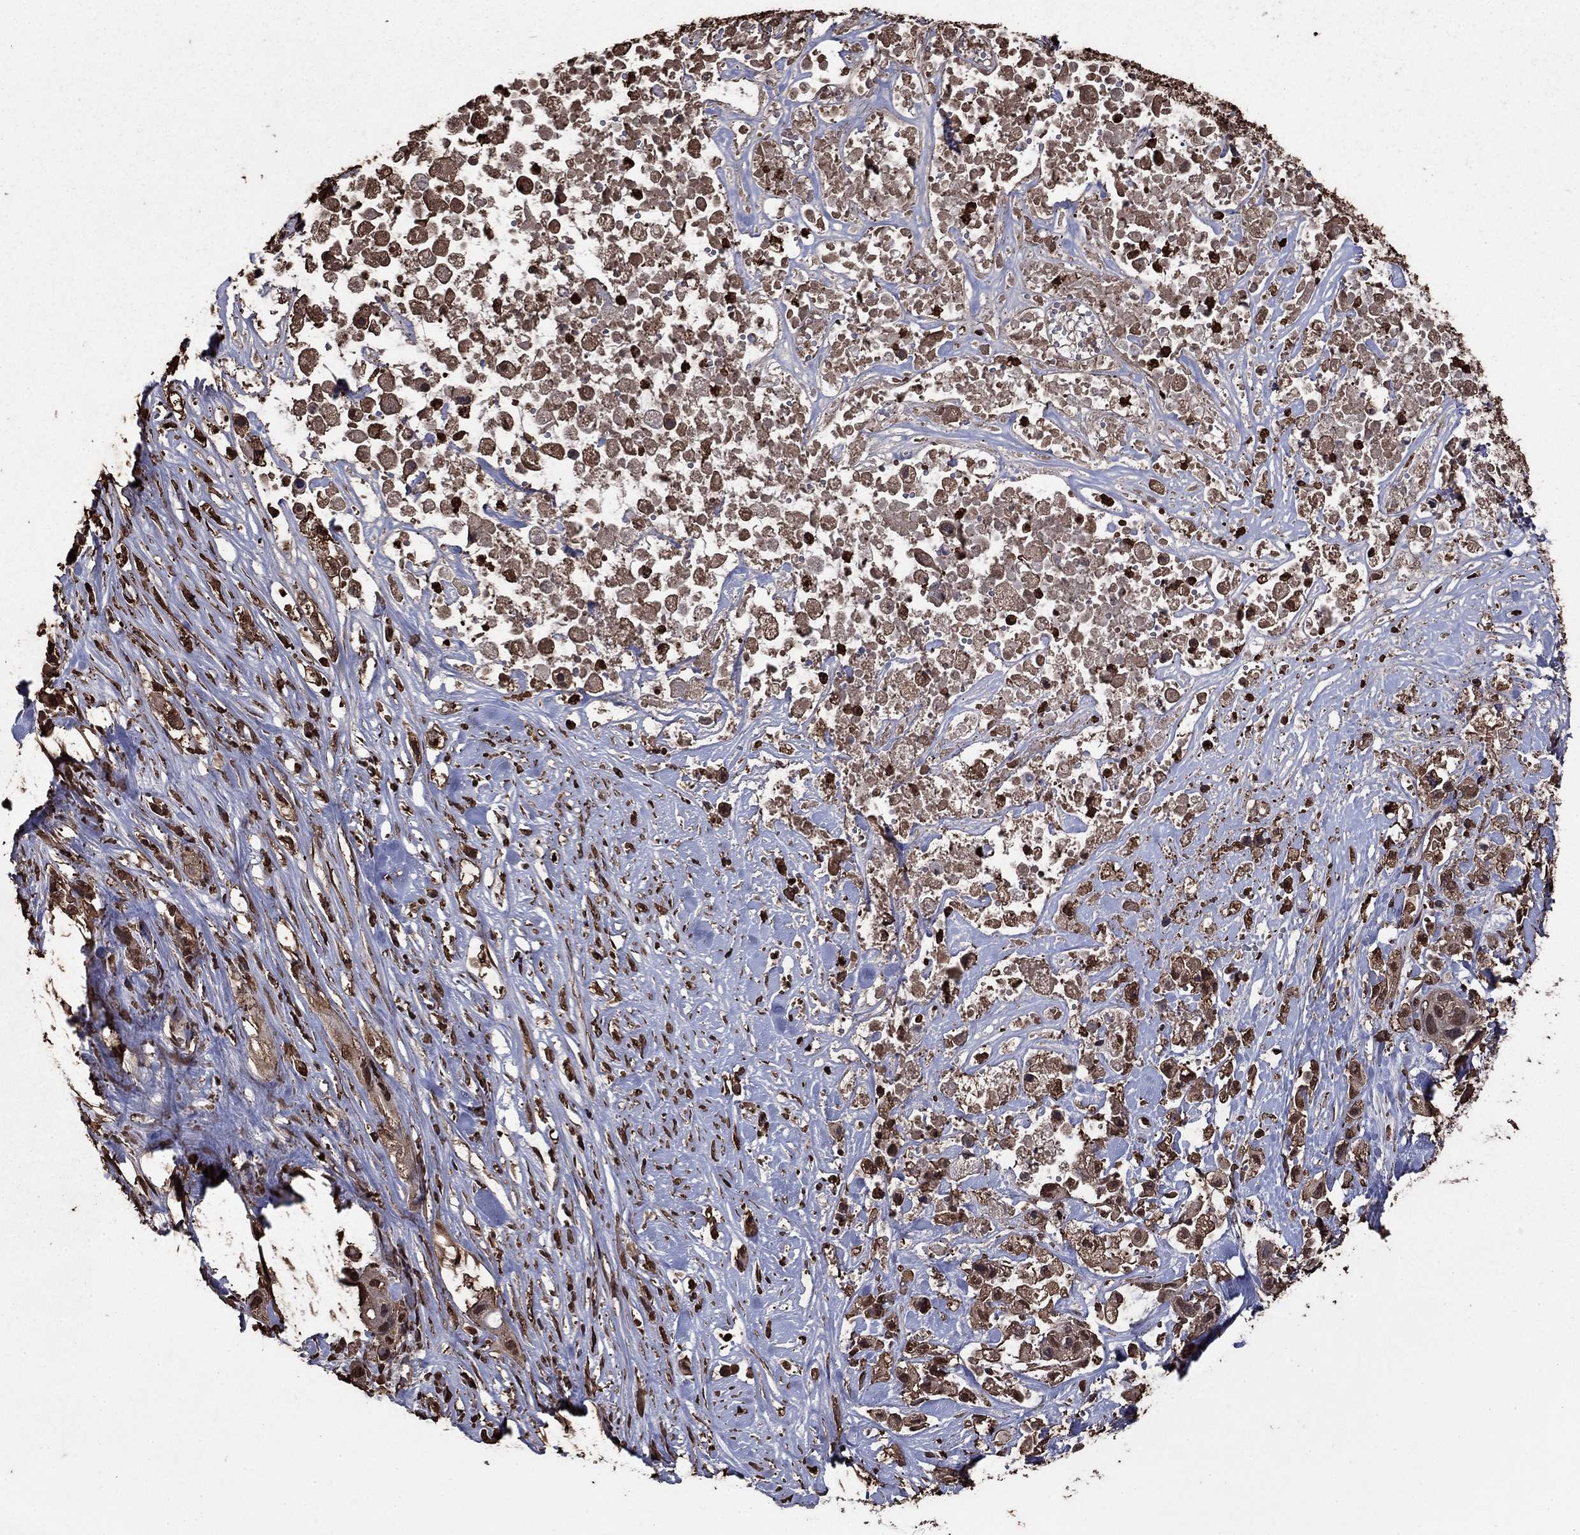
{"staining": {"intensity": "moderate", "quantity": "25%-75%", "location": "cytoplasmic/membranous,nuclear"}, "tissue": "pancreatic cancer", "cell_type": "Tumor cells", "image_type": "cancer", "snomed": [{"axis": "morphology", "description": "Adenocarcinoma, NOS"}, {"axis": "topography", "description": "Pancreas"}], "caption": "Immunohistochemical staining of human pancreatic adenocarcinoma displays medium levels of moderate cytoplasmic/membranous and nuclear protein positivity in approximately 25%-75% of tumor cells. (DAB IHC with brightfield microscopy, high magnification).", "gene": "GAPDH", "patient": {"sex": "male", "age": 44}}